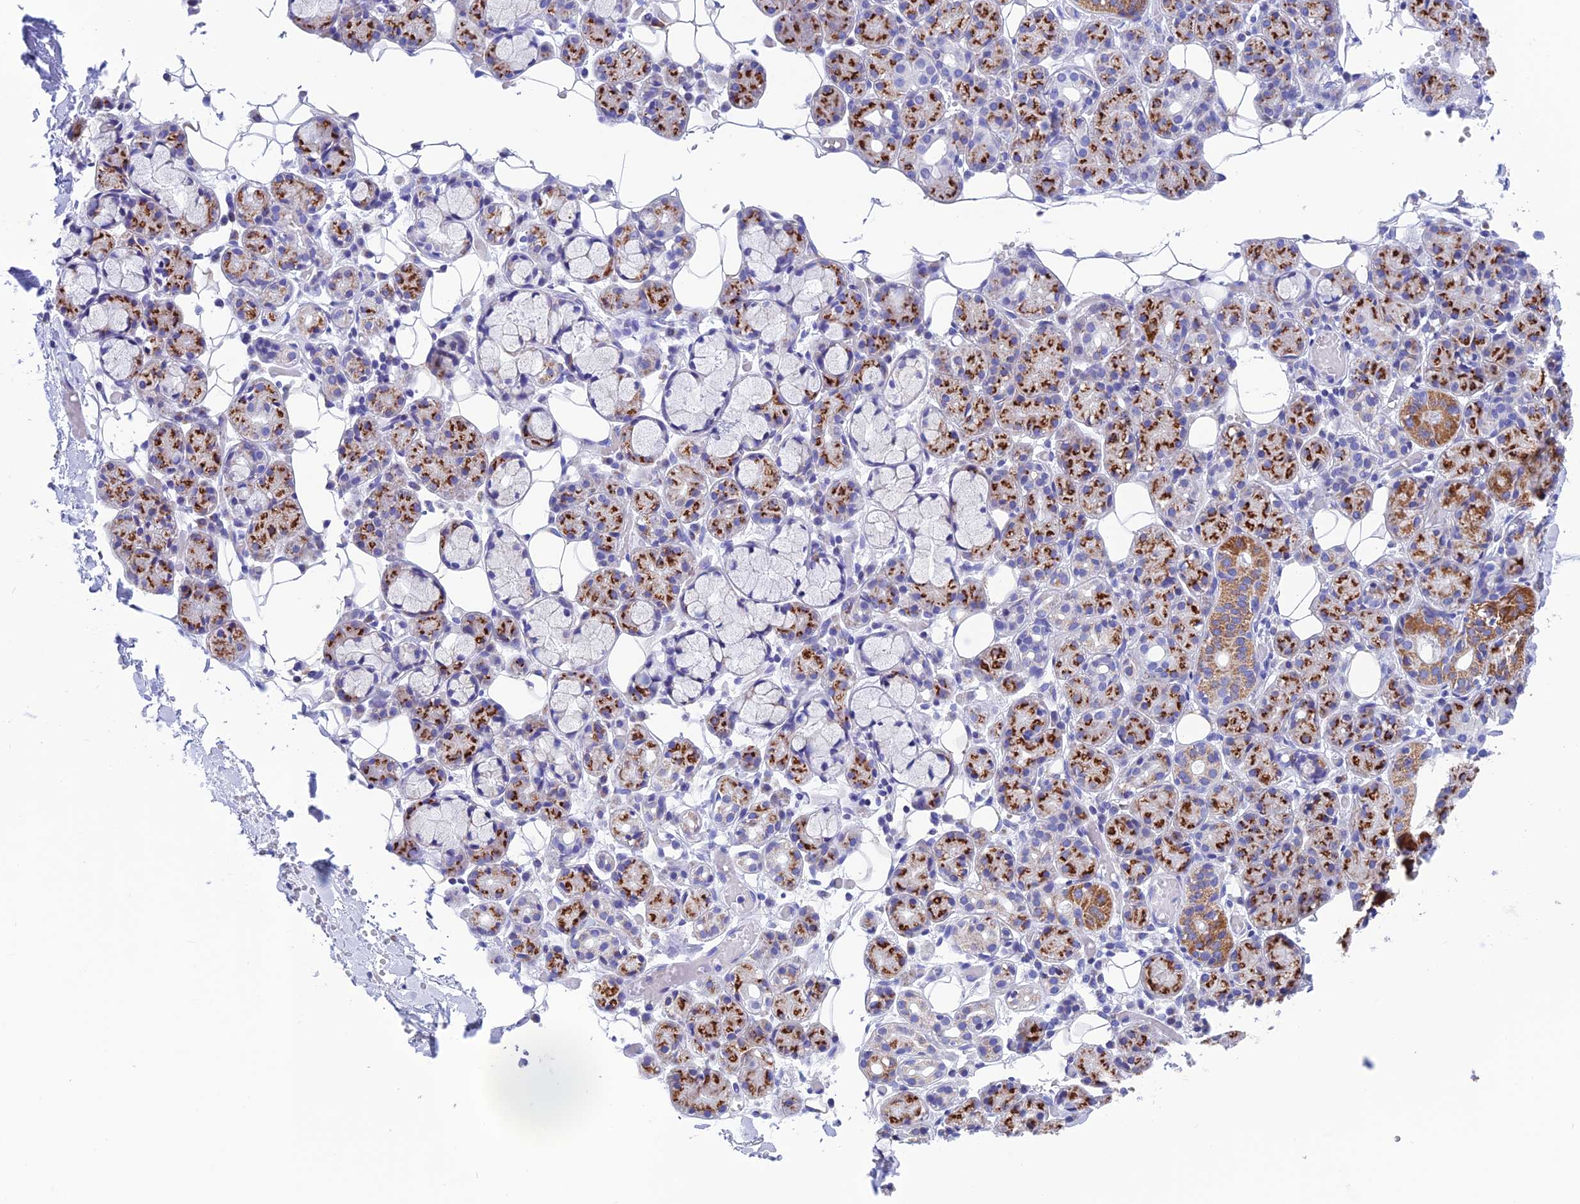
{"staining": {"intensity": "strong", "quantity": ">75%", "location": "cytoplasmic/membranous"}, "tissue": "salivary gland", "cell_type": "Glandular cells", "image_type": "normal", "snomed": [{"axis": "morphology", "description": "Normal tissue, NOS"}, {"axis": "topography", "description": "Salivary gland"}], "caption": "Normal salivary gland exhibits strong cytoplasmic/membranous expression in approximately >75% of glandular cells (Stains: DAB (3,3'-diaminobenzidine) in brown, nuclei in blue, Microscopy: brightfield microscopy at high magnification)..", "gene": "NXPE4", "patient": {"sex": "male", "age": 63}}